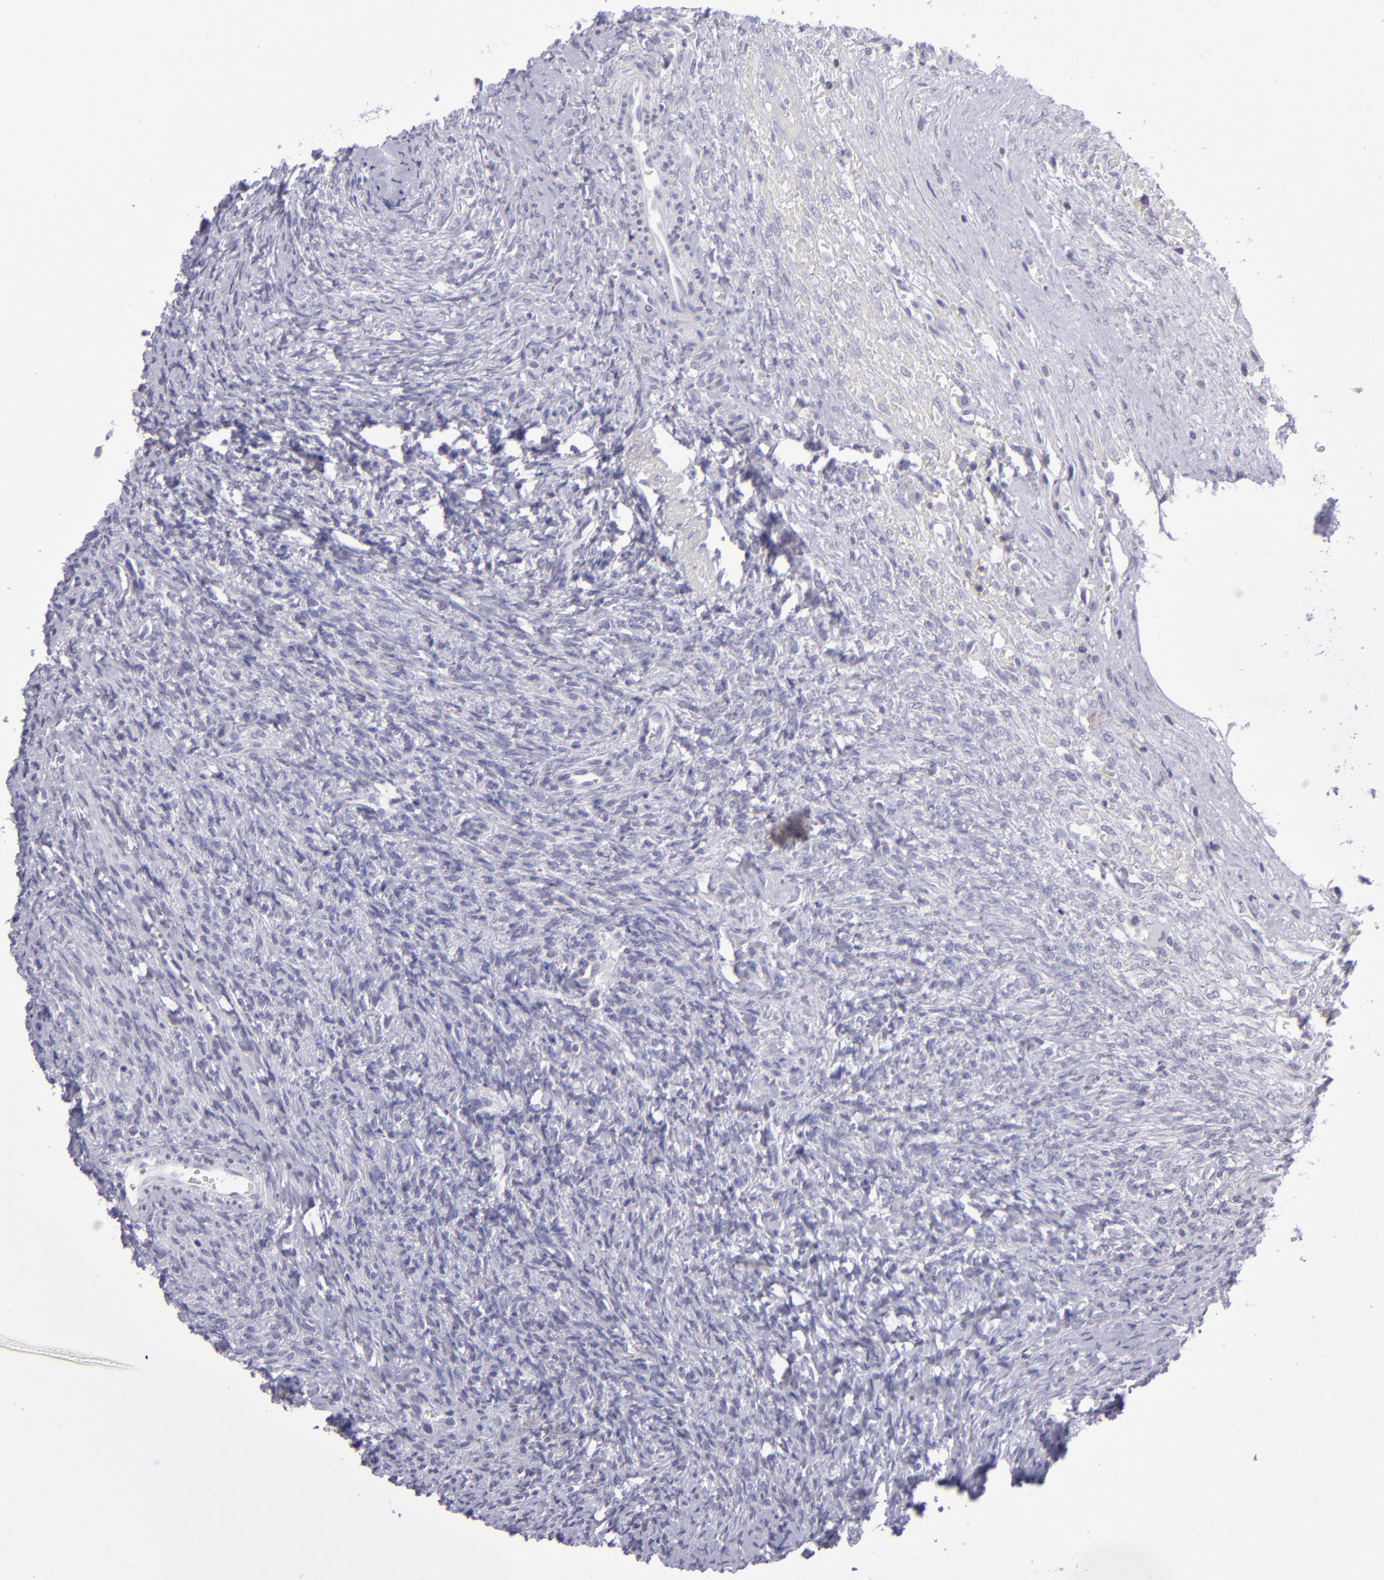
{"staining": {"intensity": "negative", "quantity": "none", "location": "none"}, "tissue": "ovary", "cell_type": "Follicle cells", "image_type": "normal", "snomed": [{"axis": "morphology", "description": "Normal tissue, NOS"}, {"axis": "topography", "description": "Ovary"}], "caption": "Follicle cells show no significant staining in normal ovary.", "gene": "CD48", "patient": {"sex": "female", "age": 56}}